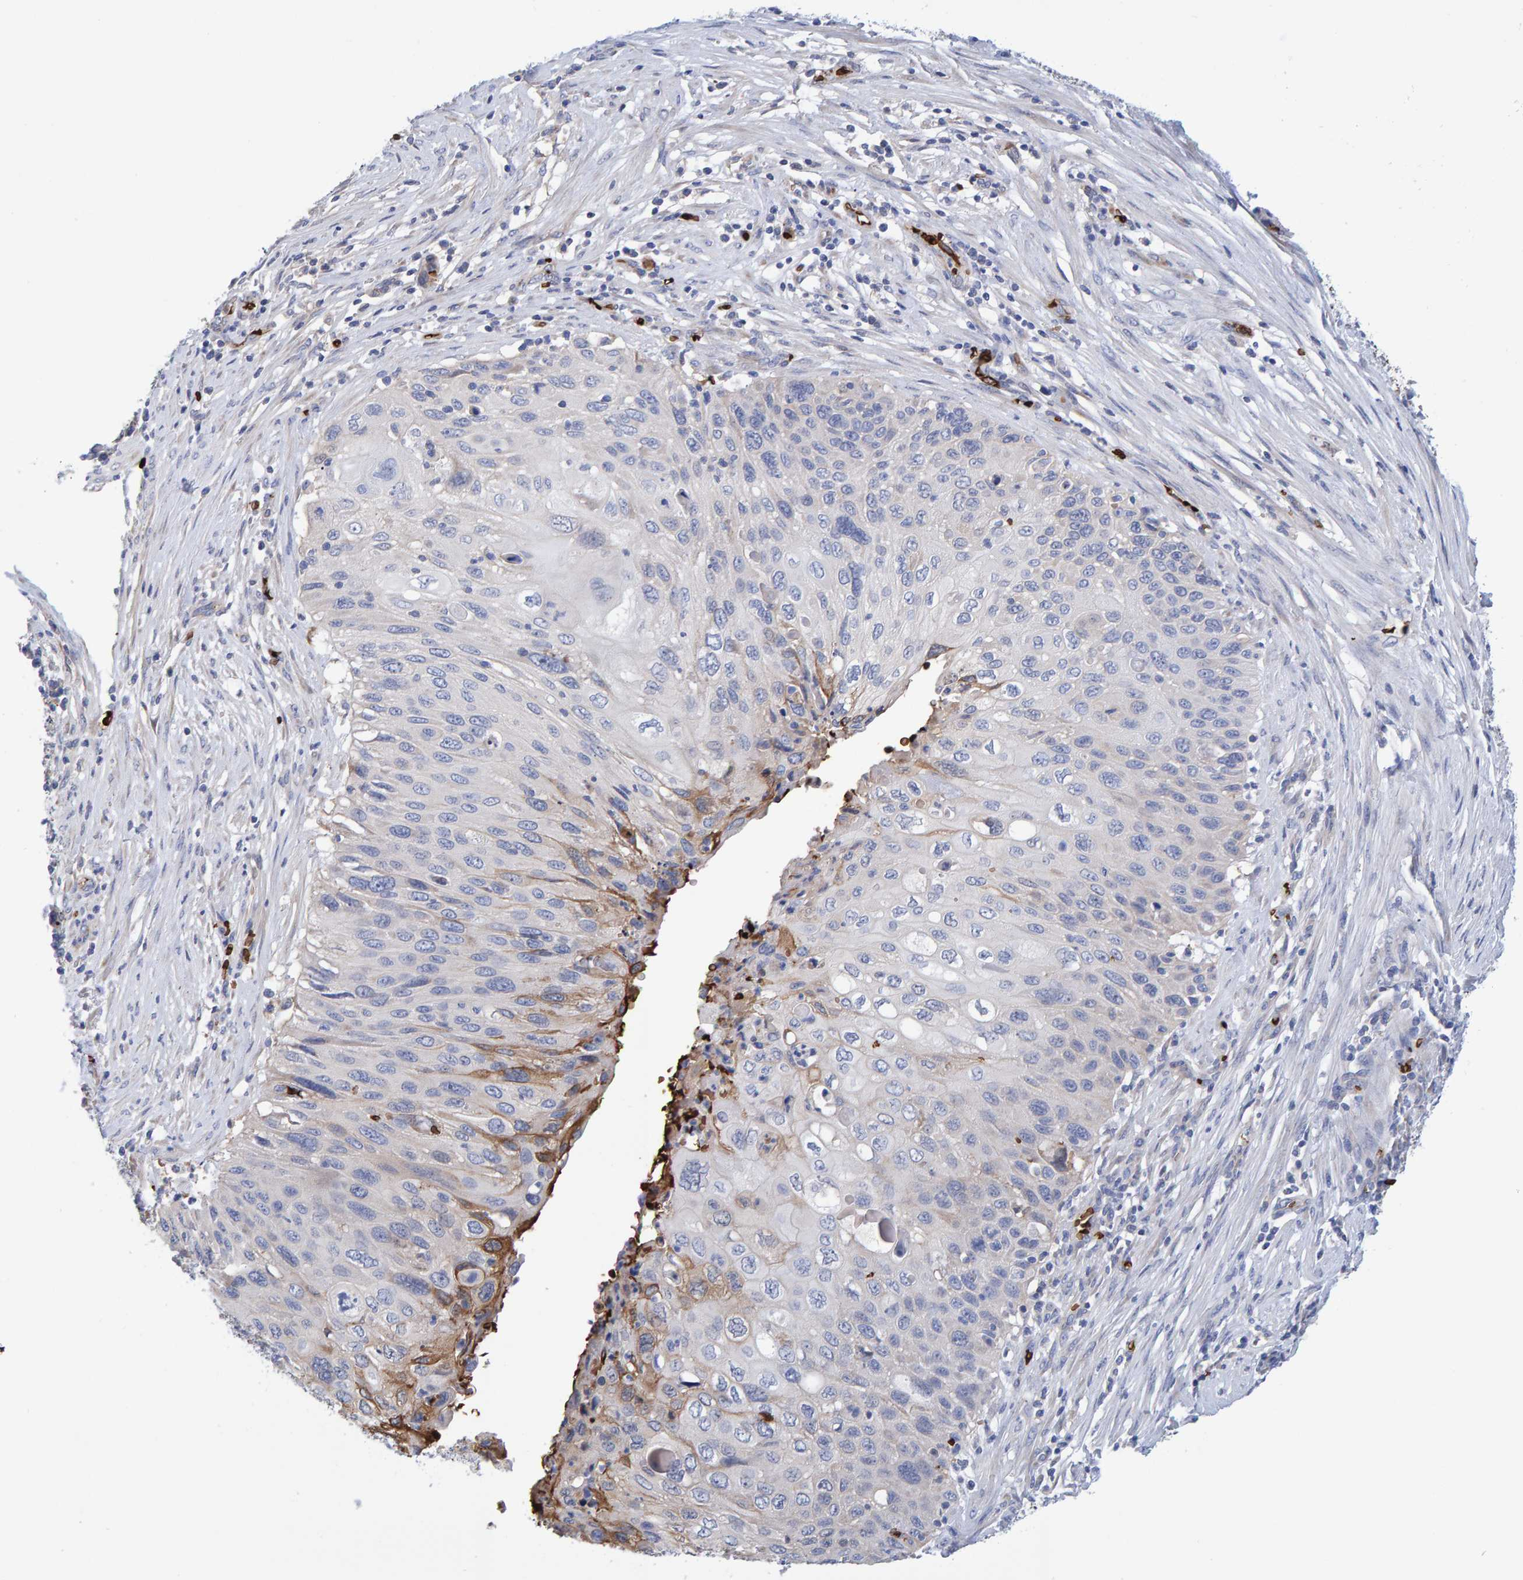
{"staining": {"intensity": "negative", "quantity": "none", "location": "none"}, "tissue": "cervical cancer", "cell_type": "Tumor cells", "image_type": "cancer", "snomed": [{"axis": "morphology", "description": "Squamous cell carcinoma, NOS"}, {"axis": "topography", "description": "Cervix"}], "caption": "High power microscopy micrograph of an immunohistochemistry micrograph of cervical squamous cell carcinoma, revealing no significant staining in tumor cells.", "gene": "VPS9D1", "patient": {"sex": "female", "age": 70}}